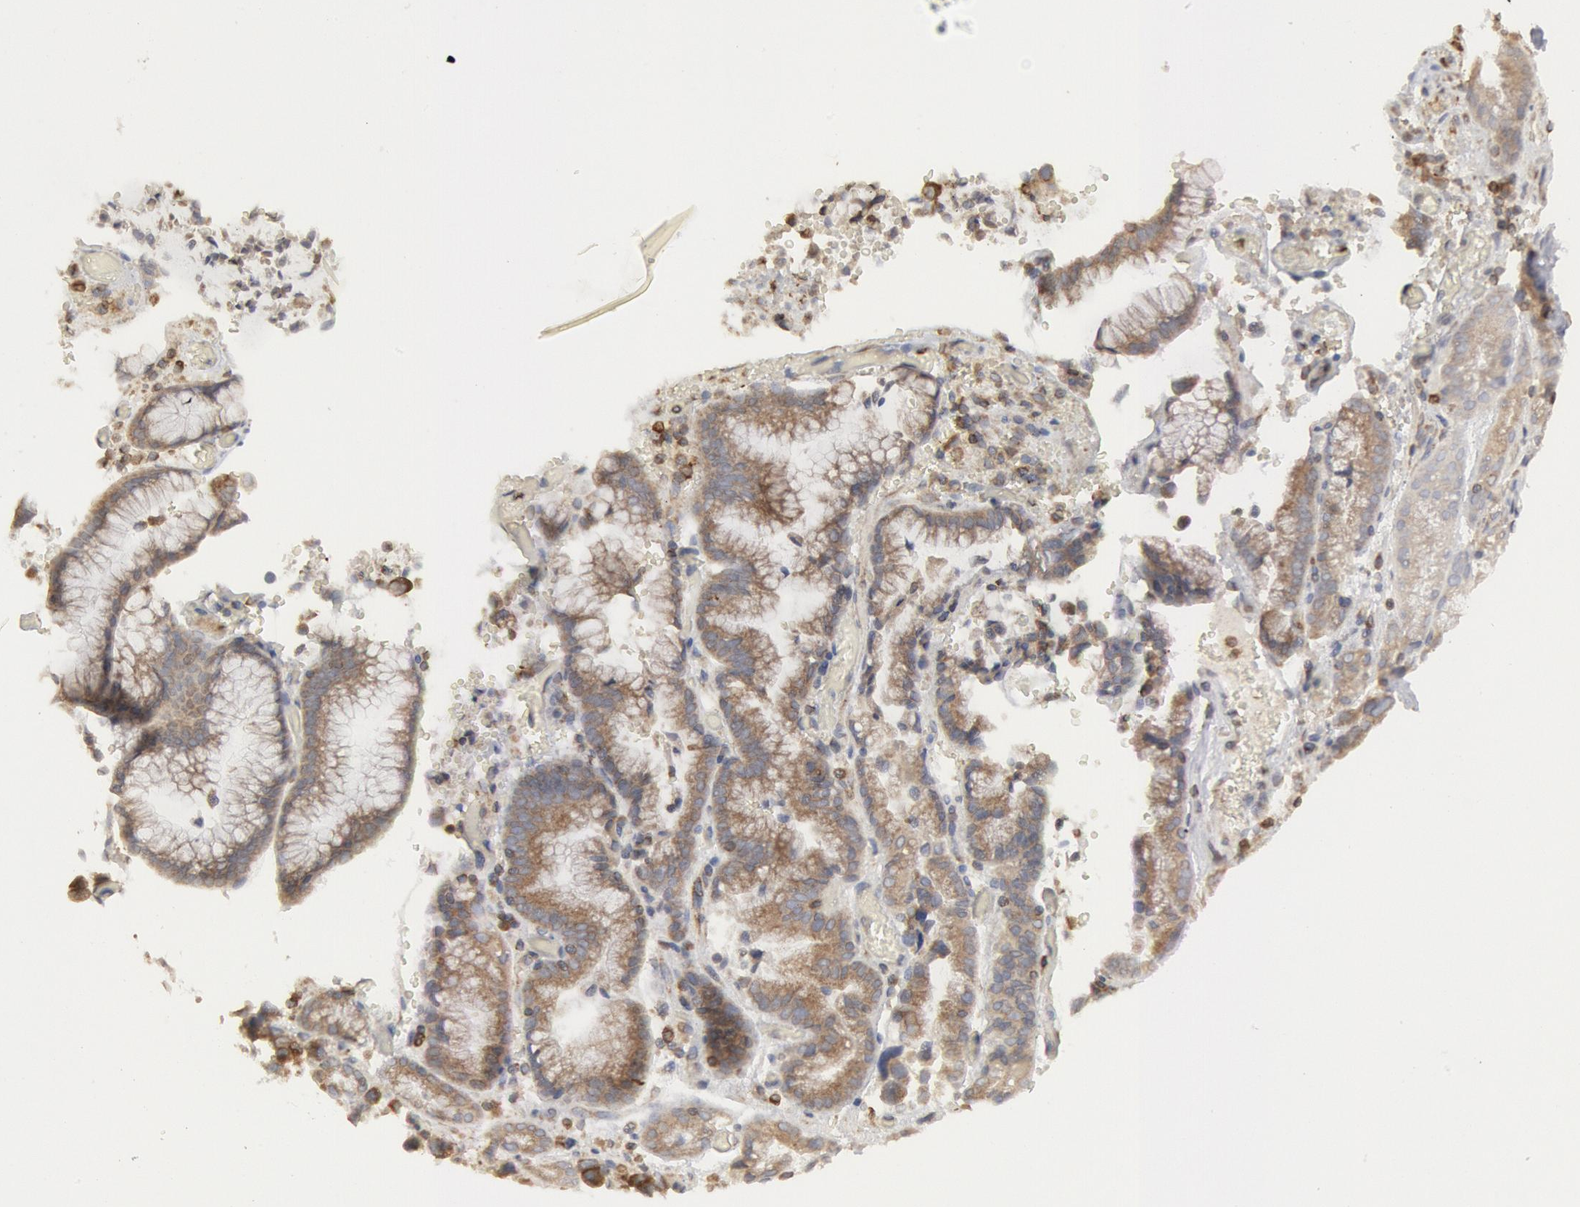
{"staining": {"intensity": "weak", "quantity": ">75%", "location": "cytoplasmic/membranous"}, "tissue": "stomach cancer", "cell_type": "Tumor cells", "image_type": "cancer", "snomed": [{"axis": "morphology", "description": "Adenocarcinoma, NOS"}, {"axis": "topography", "description": "Stomach, upper"}], "caption": "DAB immunohistochemical staining of human stomach cancer (adenocarcinoma) demonstrates weak cytoplasmic/membranous protein staining in approximately >75% of tumor cells.", "gene": "OSBPL8", "patient": {"sex": "male", "age": 71}}